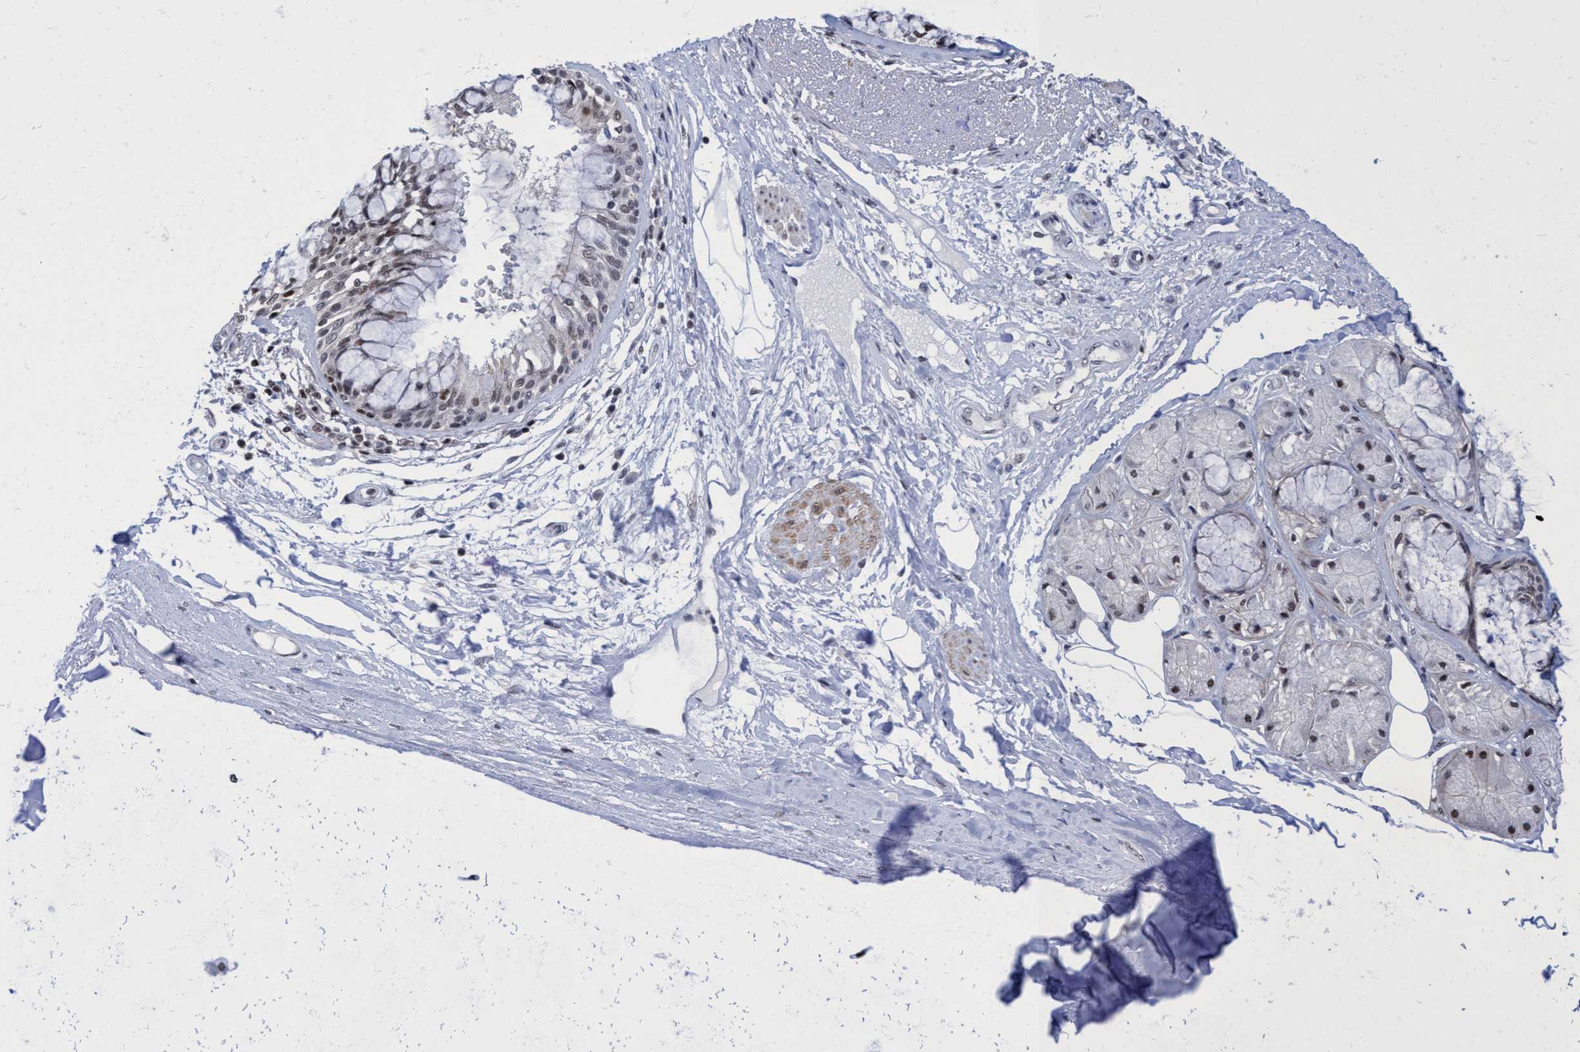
{"staining": {"intensity": "strong", "quantity": "25%-75%", "location": "nuclear"}, "tissue": "bronchus", "cell_type": "Respiratory epithelial cells", "image_type": "normal", "snomed": [{"axis": "morphology", "description": "Normal tissue, NOS"}, {"axis": "topography", "description": "Bronchus"}], "caption": "IHC photomicrograph of unremarkable bronchus: bronchus stained using immunohistochemistry reveals high levels of strong protein expression localized specifically in the nuclear of respiratory epithelial cells, appearing as a nuclear brown color.", "gene": "C9orf78", "patient": {"sex": "male", "age": 66}}